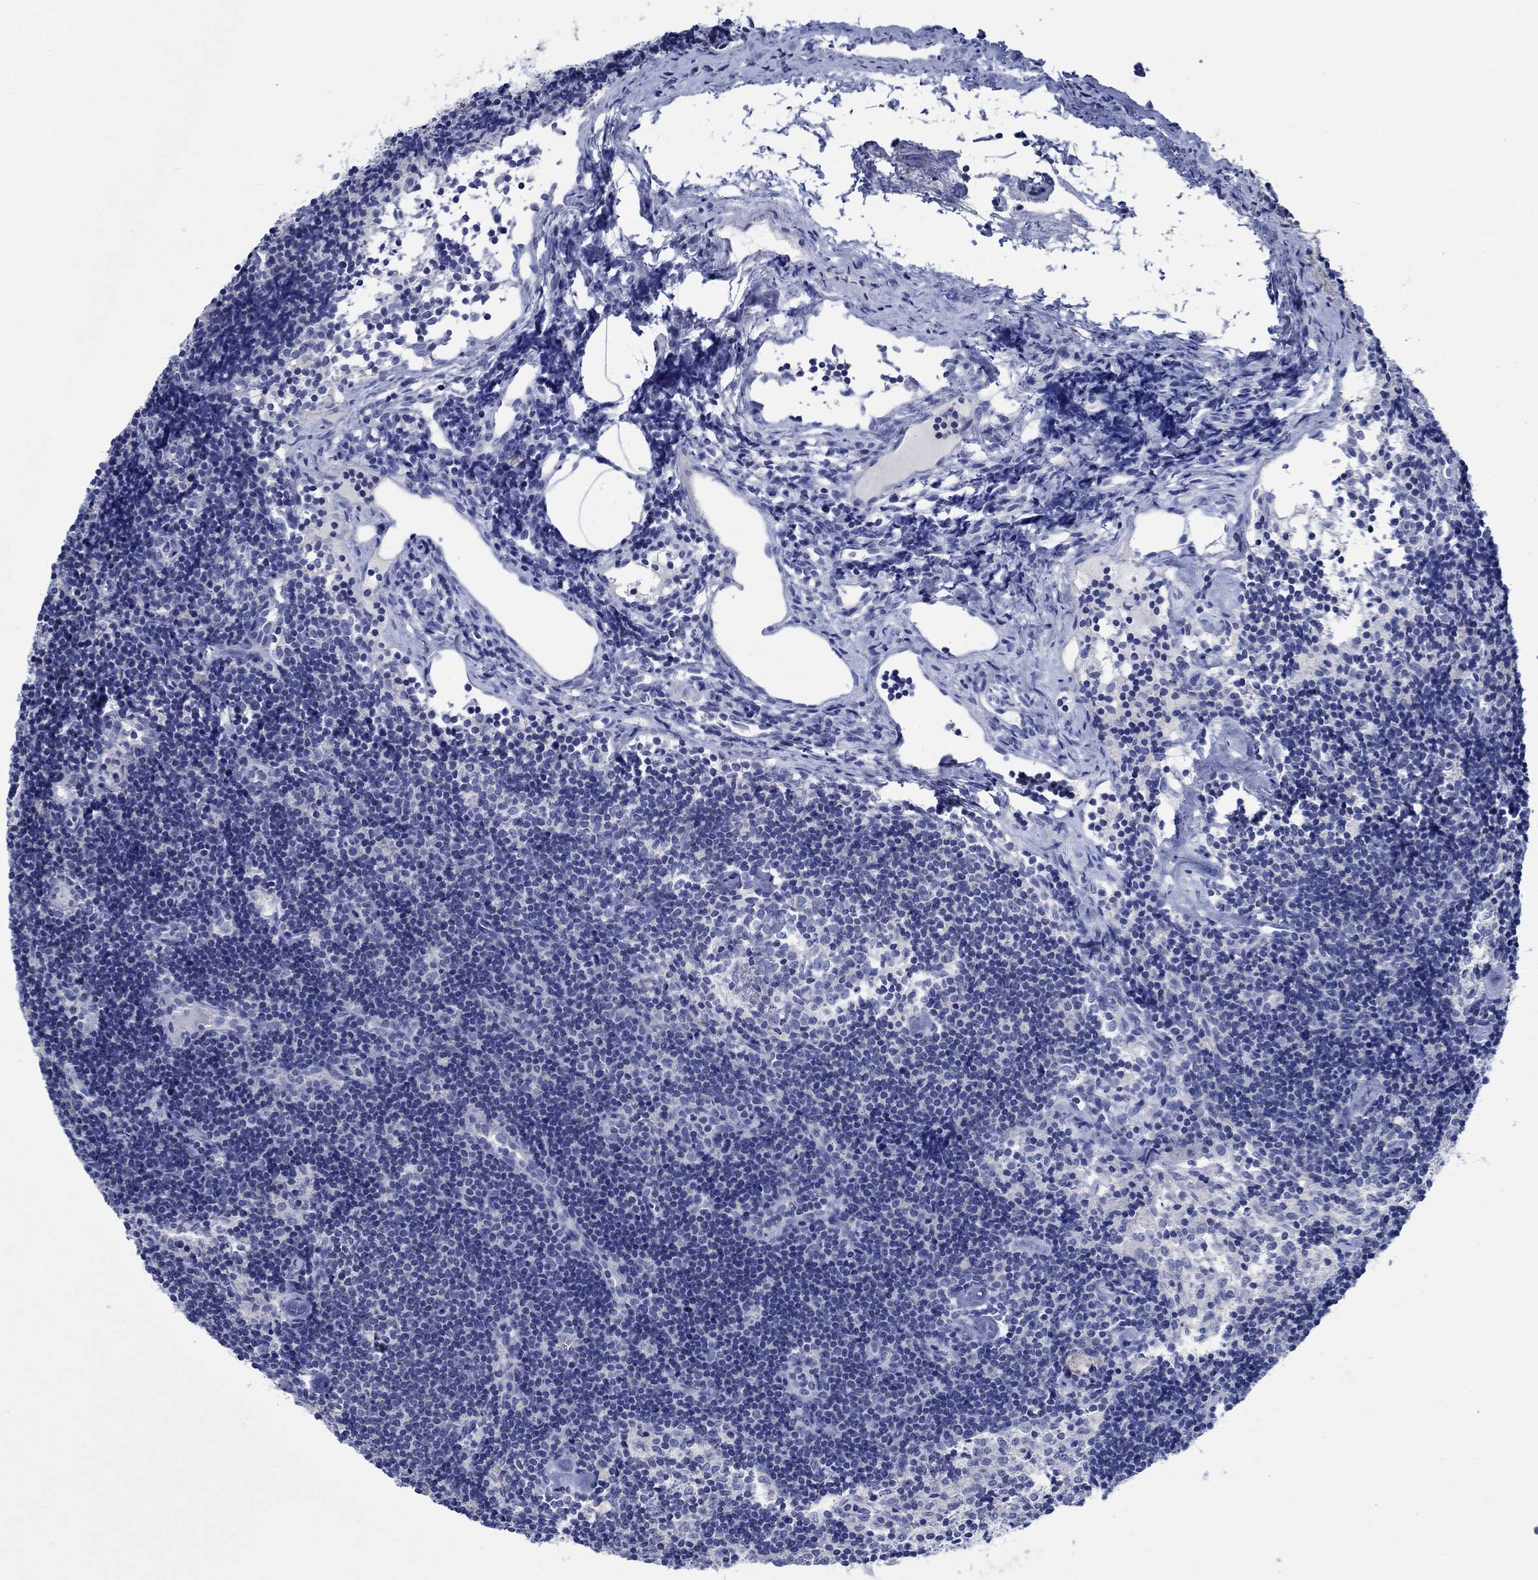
{"staining": {"intensity": "negative", "quantity": "none", "location": "none"}, "tissue": "lymph node", "cell_type": "Germinal center cells", "image_type": "normal", "snomed": [{"axis": "morphology", "description": "Normal tissue, NOS"}, {"axis": "topography", "description": "Lymph node"}], "caption": "Histopathology image shows no protein expression in germinal center cells of unremarkable lymph node. (DAB immunohistochemistry (IHC) with hematoxylin counter stain).", "gene": "PTPRN2", "patient": {"sex": "female", "age": 42}}